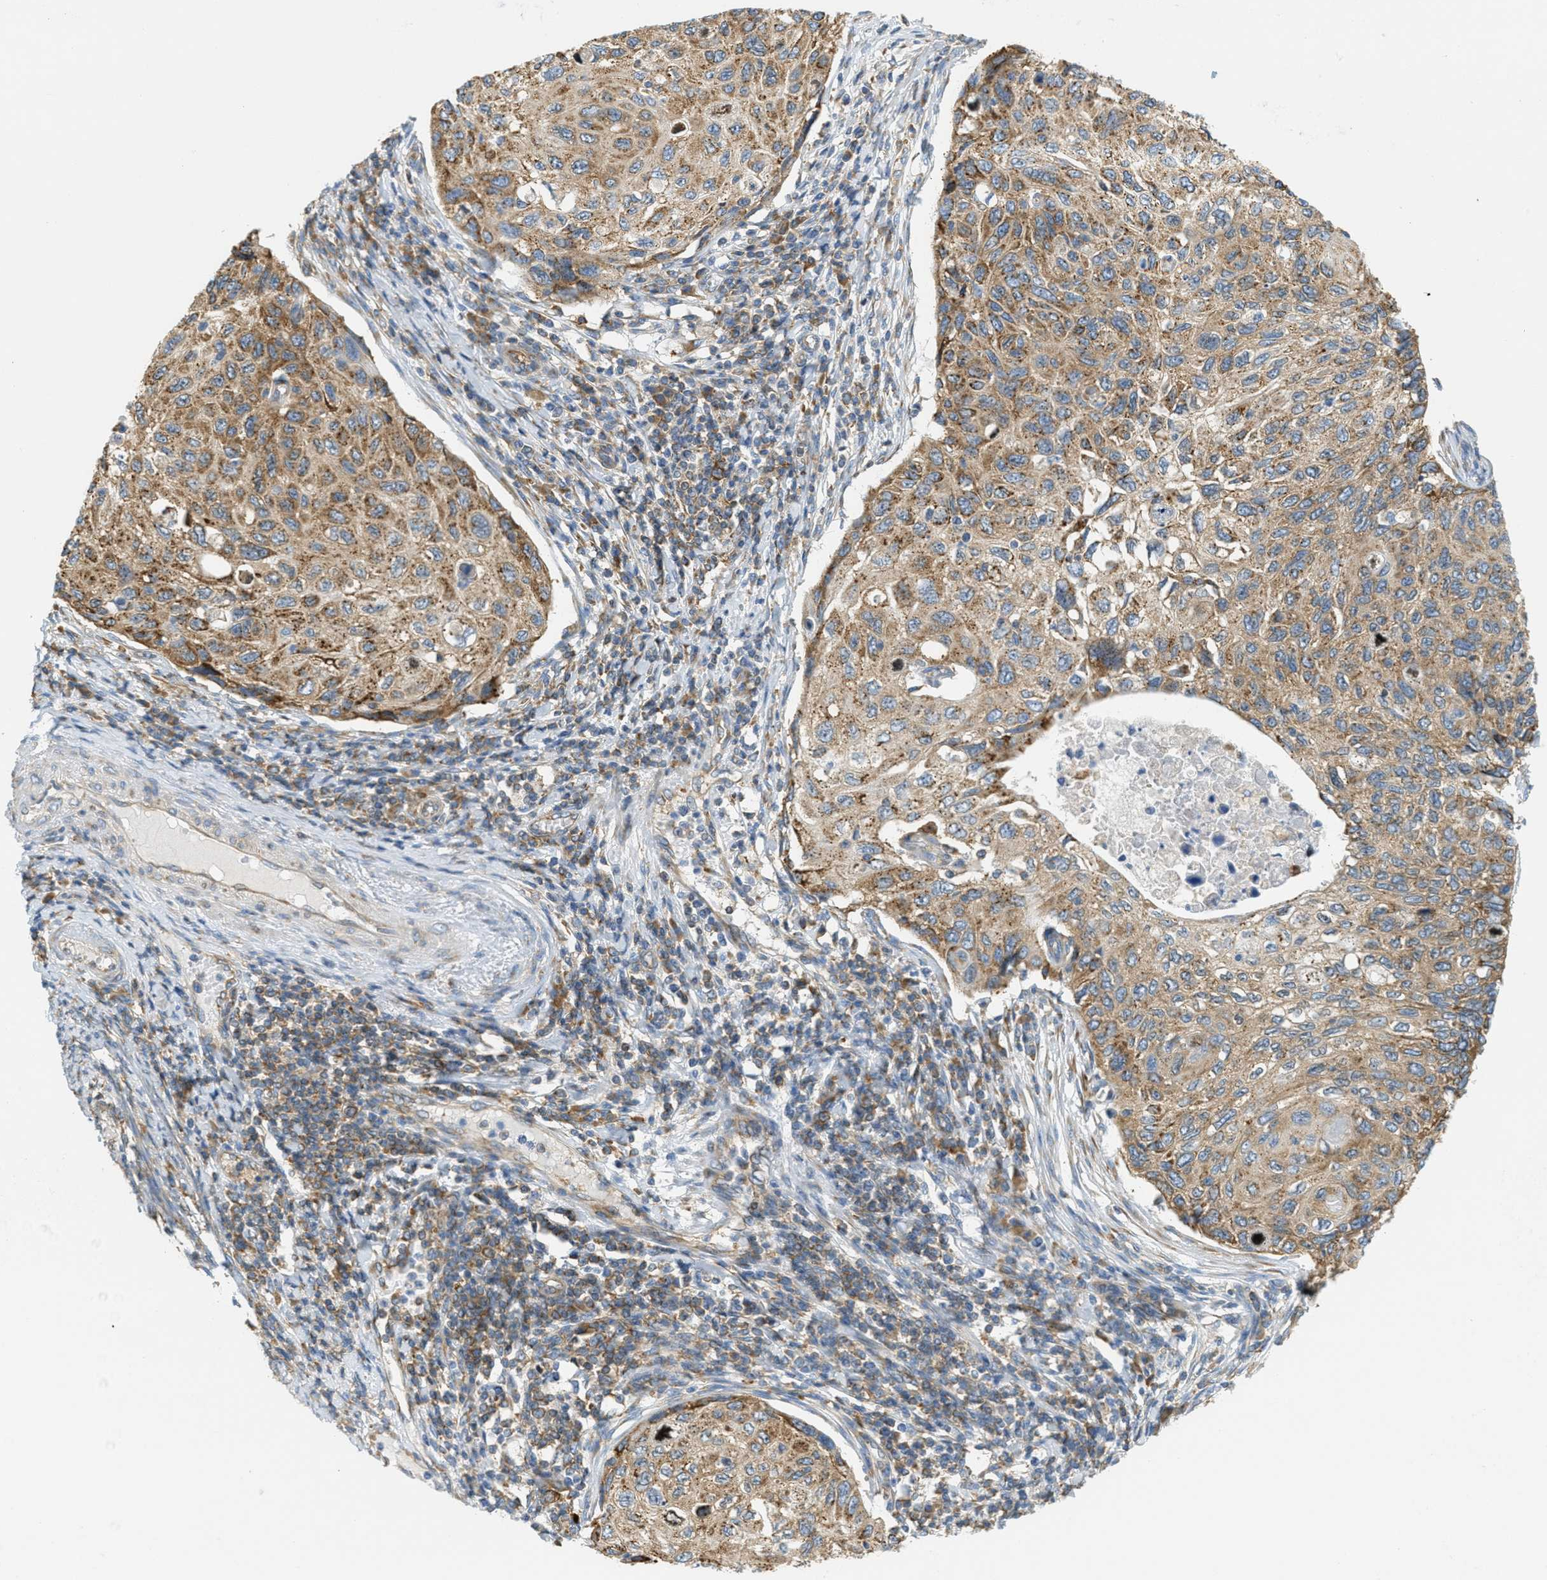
{"staining": {"intensity": "moderate", "quantity": ">75%", "location": "cytoplasmic/membranous"}, "tissue": "cervical cancer", "cell_type": "Tumor cells", "image_type": "cancer", "snomed": [{"axis": "morphology", "description": "Squamous cell carcinoma, NOS"}, {"axis": "topography", "description": "Cervix"}], "caption": "Immunohistochemistry photomicrograph of cervical squamous cell carcinoma stained for a protein (brown), which demonstrates medium levels of moderate cytoplasmic/membranous positivity in about >75% of tumor cells.", "gene": "ABCF1", "patient": {"sex": "female", "age": 70}}